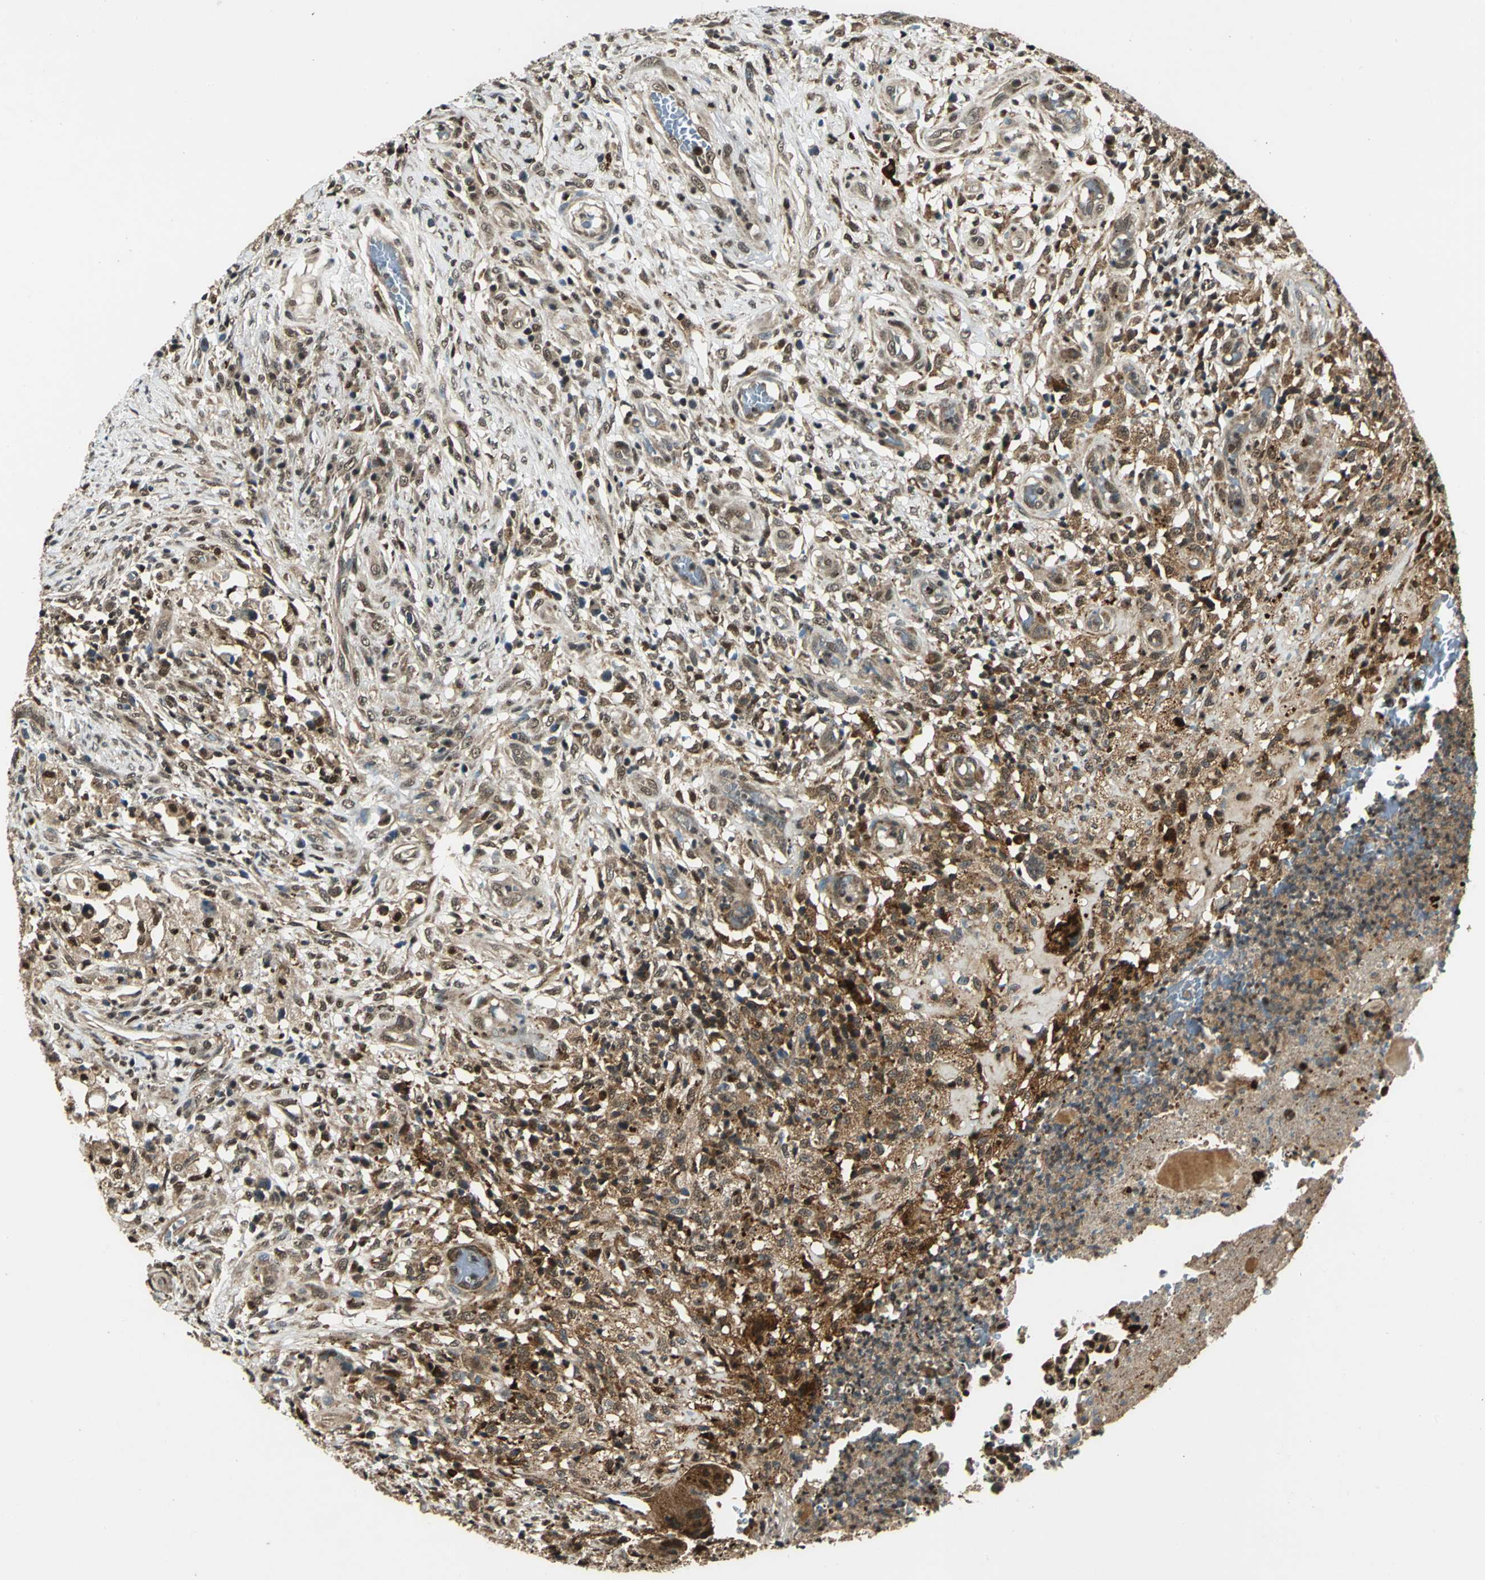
{"staining": {"intensity": "moderate", "quantity": ">75%", "location": "cytoplasmic/membranous,nuclear"}, "tissue": "colorectal cancer", "cell_type": "Tumor cells", "image_type": "cancer", "snomed": [{"axis": "morphology", "description": "Adenocarcinoma, NOS"}, {"axis": "topography", "description": "Rectum"}], "caption": "This is an image of immunohistochemistry staining of colorectal adenocarcinoma, which shows moderate staining in the cytoplasmic/membranous and nuclear of tumor cells.", "gene": "PPP1R13L", "patient": {"sex": "female", "age": 71}}